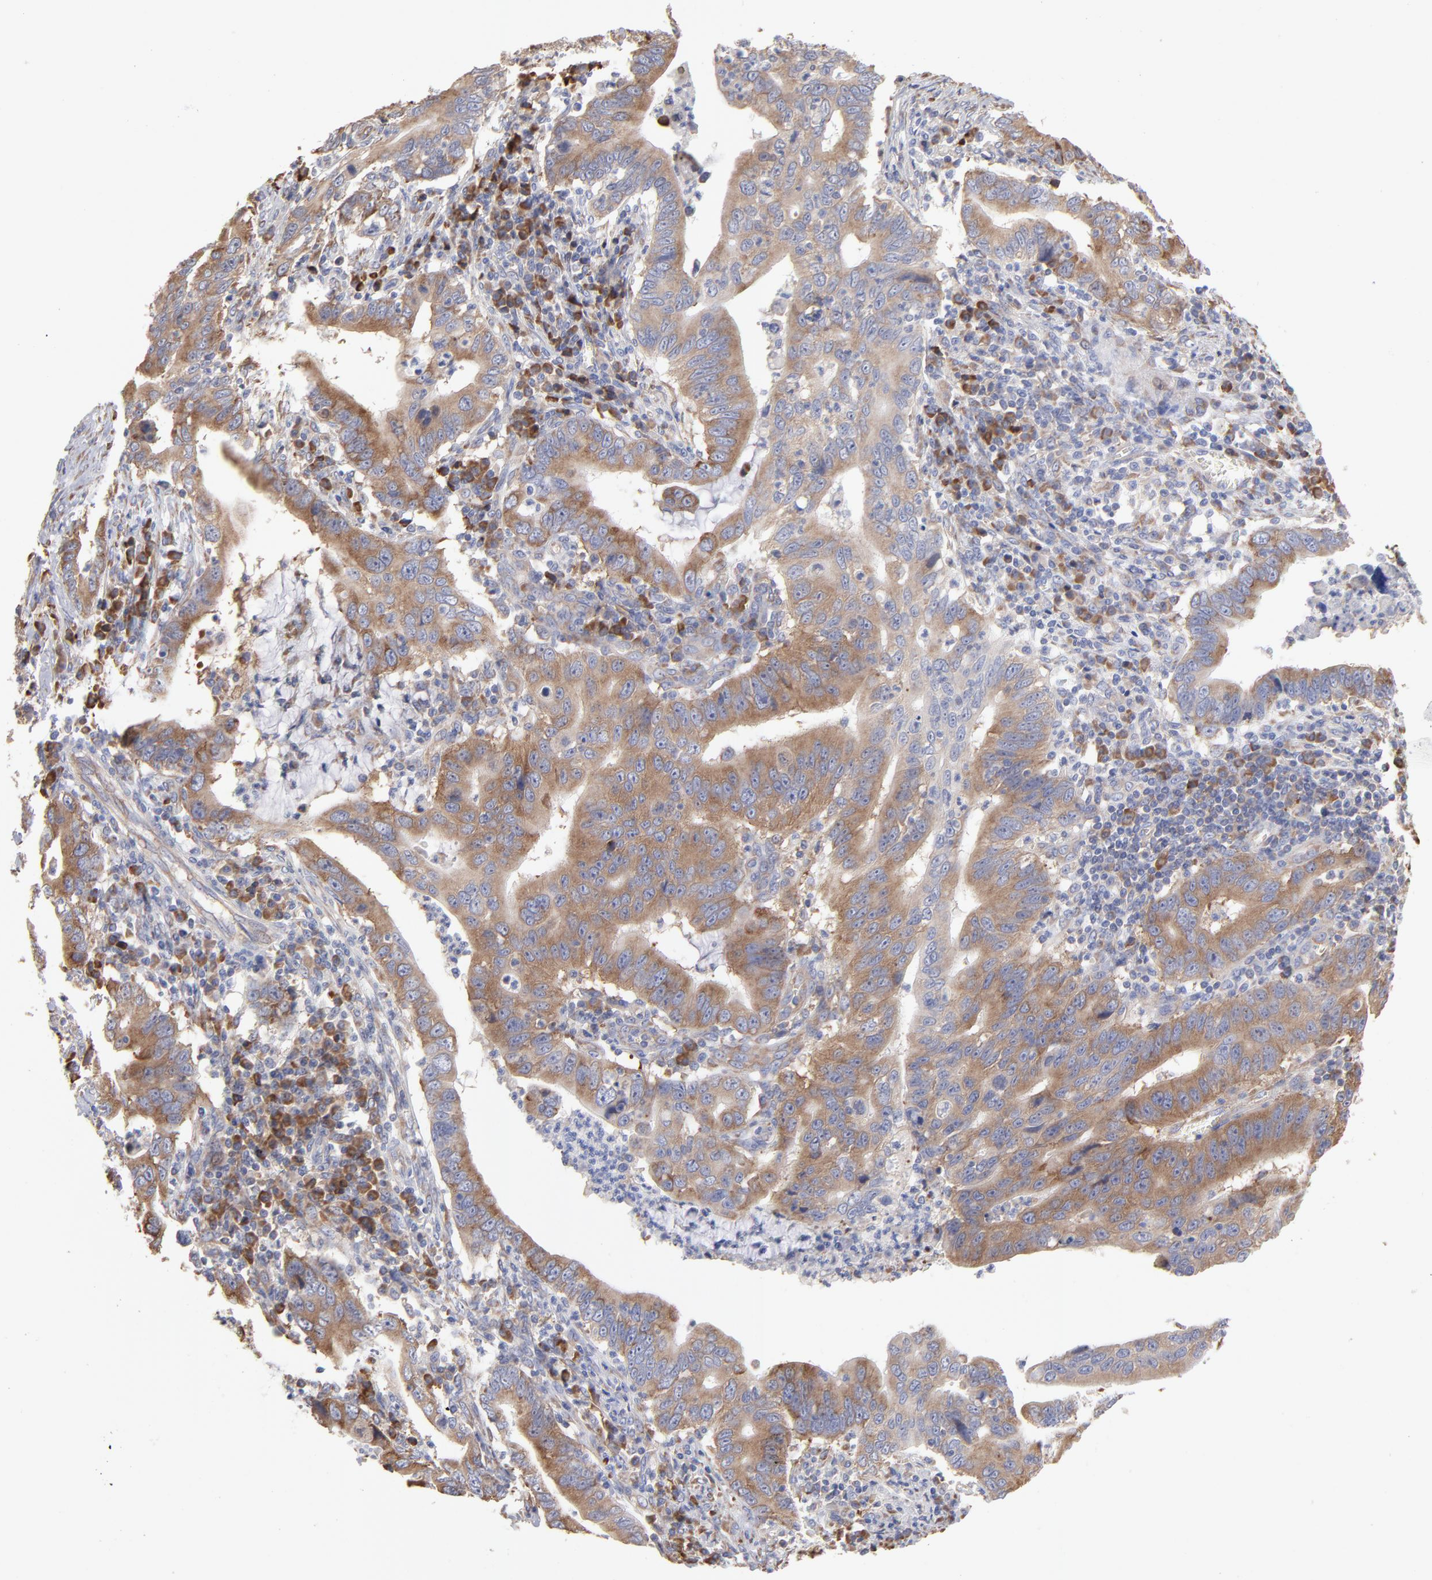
{"staining": {"intensity": "moderate", "quantity": ">75%", "location": "cytoplasmic/membranous"}, "tissue": "stomach cancer", "cell_type": "Tumor cells", "image_type": "cancer", "snomed": [{"axis": "morphology", "description": "Adenocarcinoma, NOS"}, {"axis": "topography", "description": "Stomach, upper"}], "caption": "Approximately >75% of tumor cells in human stomach cancer demonstrate moderate cytoplasmic/membranous protein positivity as visualized by brown immunohistochemical staining.", "gene": "RPL3", "patient": {"sex": "male", "age": 63}}